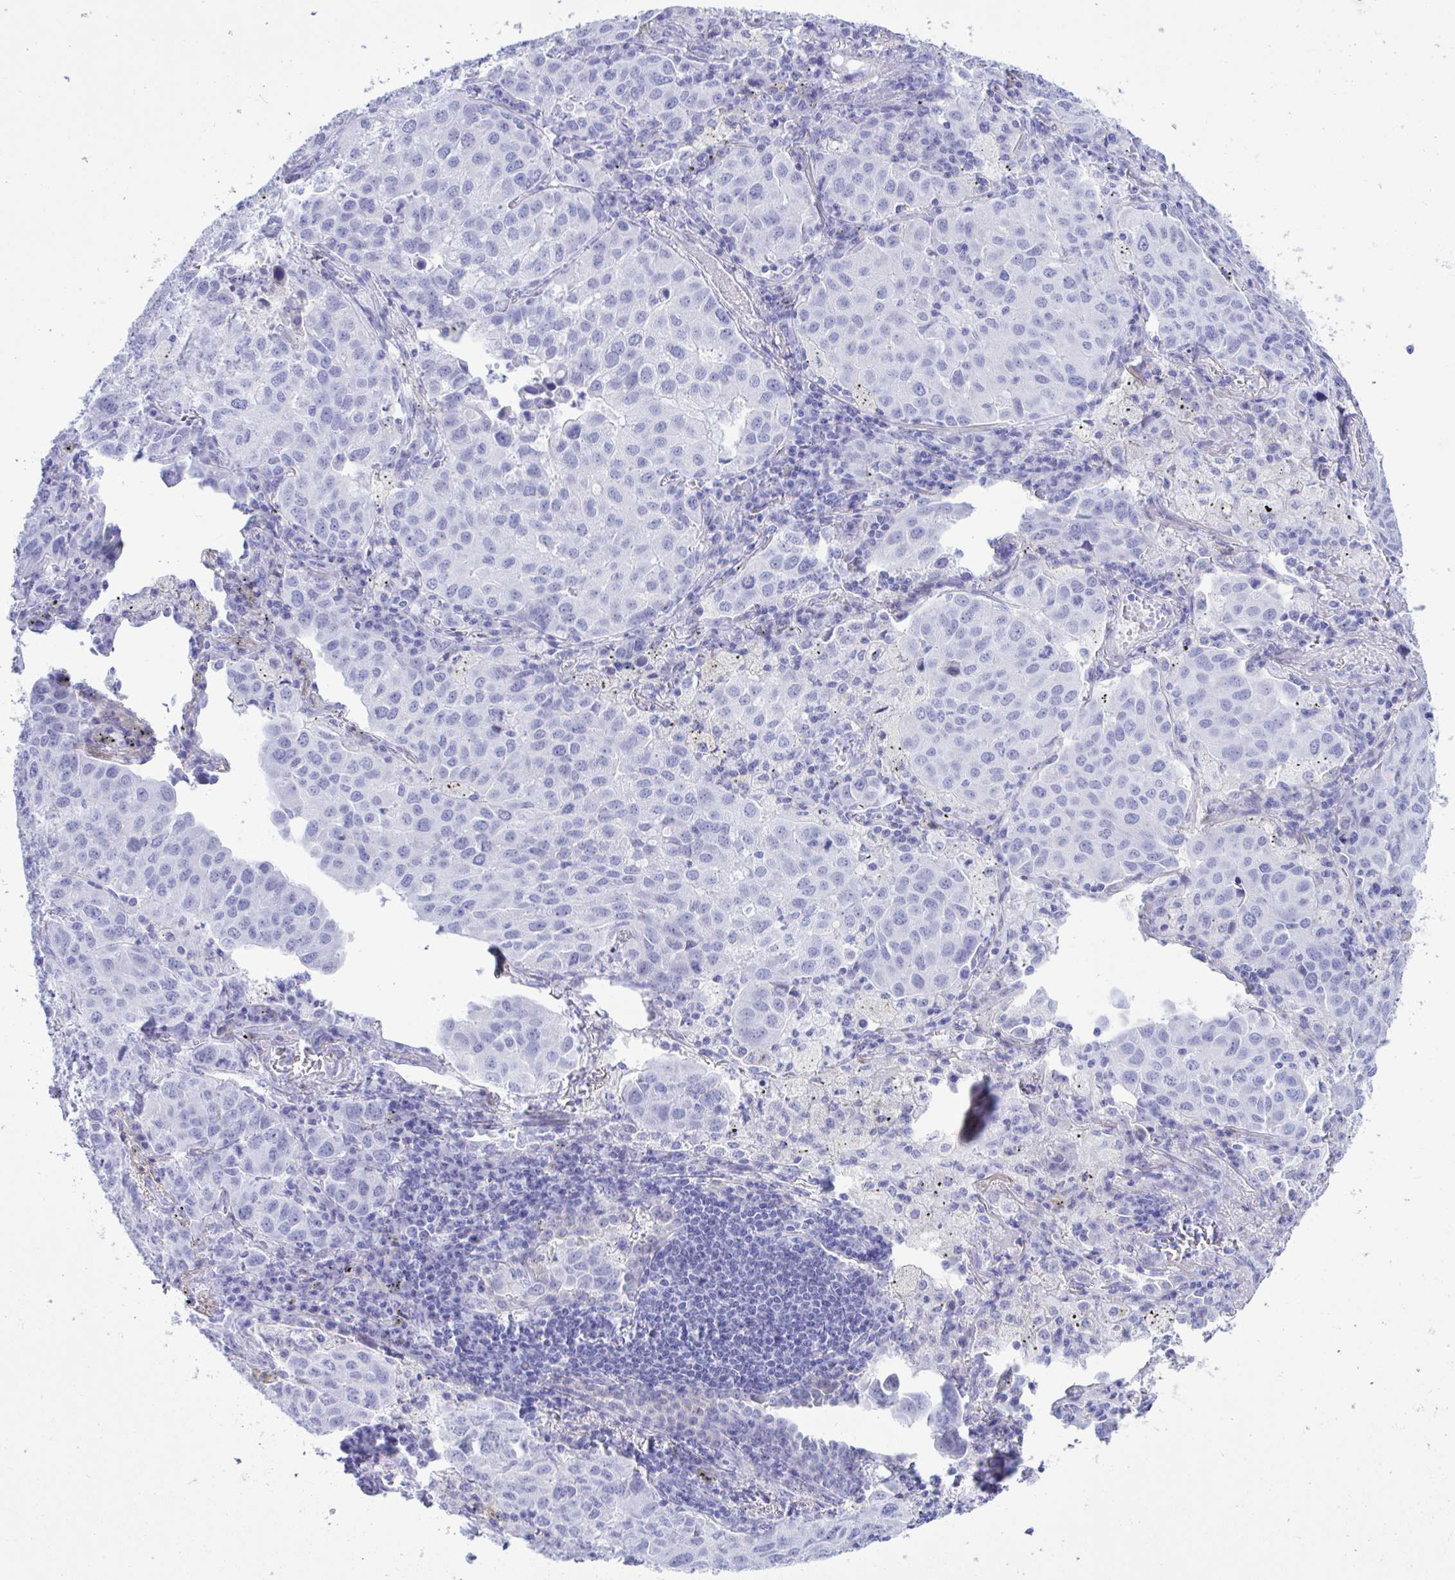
{"staining": {"intensity": "negative", "quantity": "none", "location": "none"}, "tissue": "lung cancer", "cell_type": "Tumor cells", "image_type": "cancer", "snomed": [{"axis": "morphology", "description": "Adenocarcinoma, NOS"}, {"axis": "morphology", "description": "Adenocarcinoma, metastatic, NOS"}, {"axis": "topography", "description": "Lymph node"}, {"axis": "topography", "description": "Lung"}], "caption": "DAB (3,3'-diaminobenzidine) immunohistochemical staining of human lung cancer (adenocarcinoma) demonstrates no significant staining in tumor cells. (Stains: DAB (3,3'-diaminobenzidine) immunohistochemistry with hematoxylin counter stain, Microscopy: brightfield microscopy at high magnification).", "gene": "BEX5", "patient": {"sex": "female", "age": 65}}